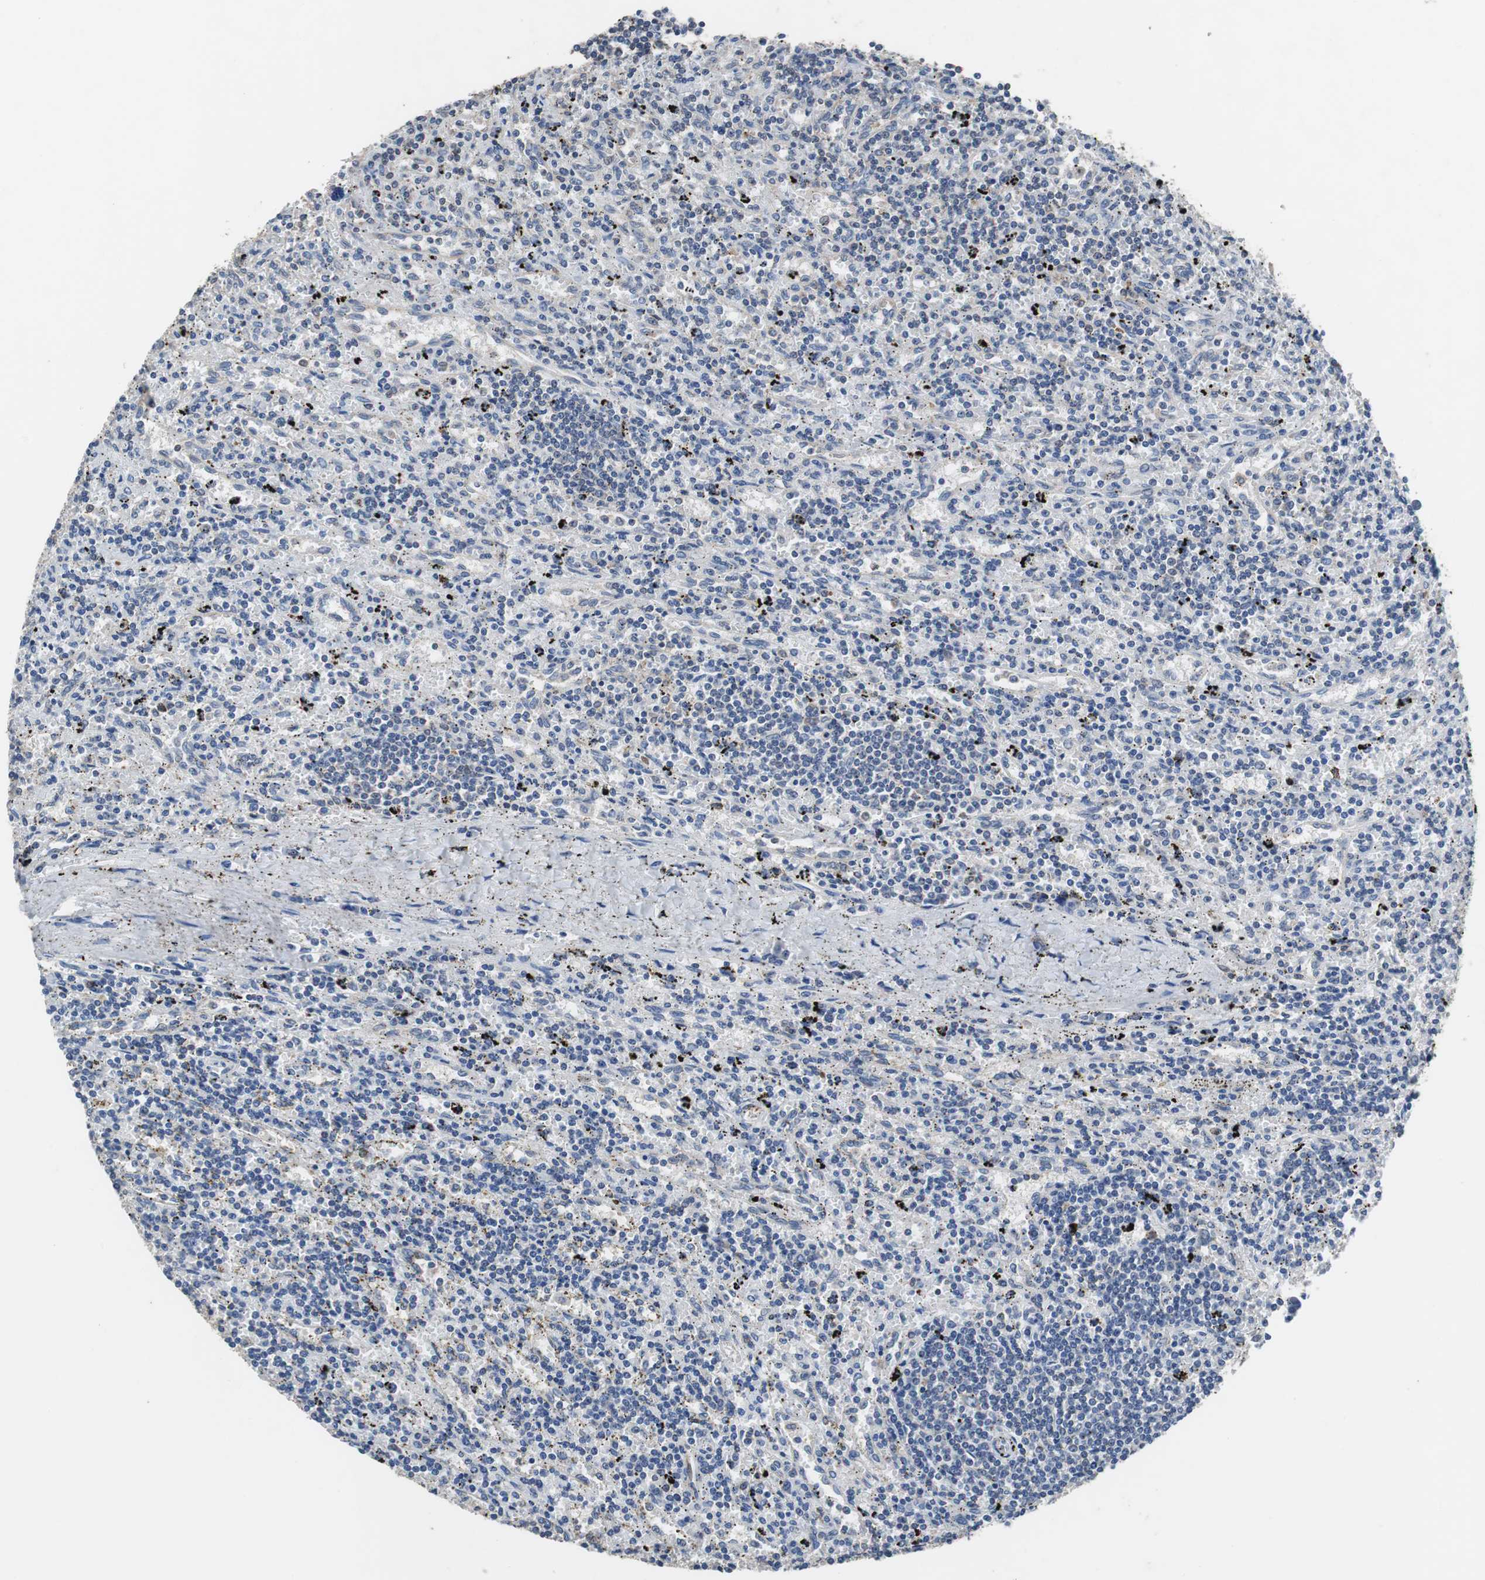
{"staining": {"intensity": "weak", "quantity": "25%-75%", "location": "cytoplasmic/membranous"}, "tissue": "lymphoma", "cell_type": "Tumor cells", "image_type": "cancer", "snomed": [{"axis": "morphology", "description": "Malignant lymphoma, non-Hodgkin's type, Low grade"}, {"axis": "topography", "description": "Spleen"}], "caption": "Immunohistochemistry (IHC) histopathology image of human low-grade malignant lymphoma, non-Hodgkin's type stained for a protein (brown), which demonstrates low levels of weak cytoplasmic/membranous staining in about 25%-75% of tumor cells.", "gene": "USP10", "patient": {"sex": "male", "age": 76}}